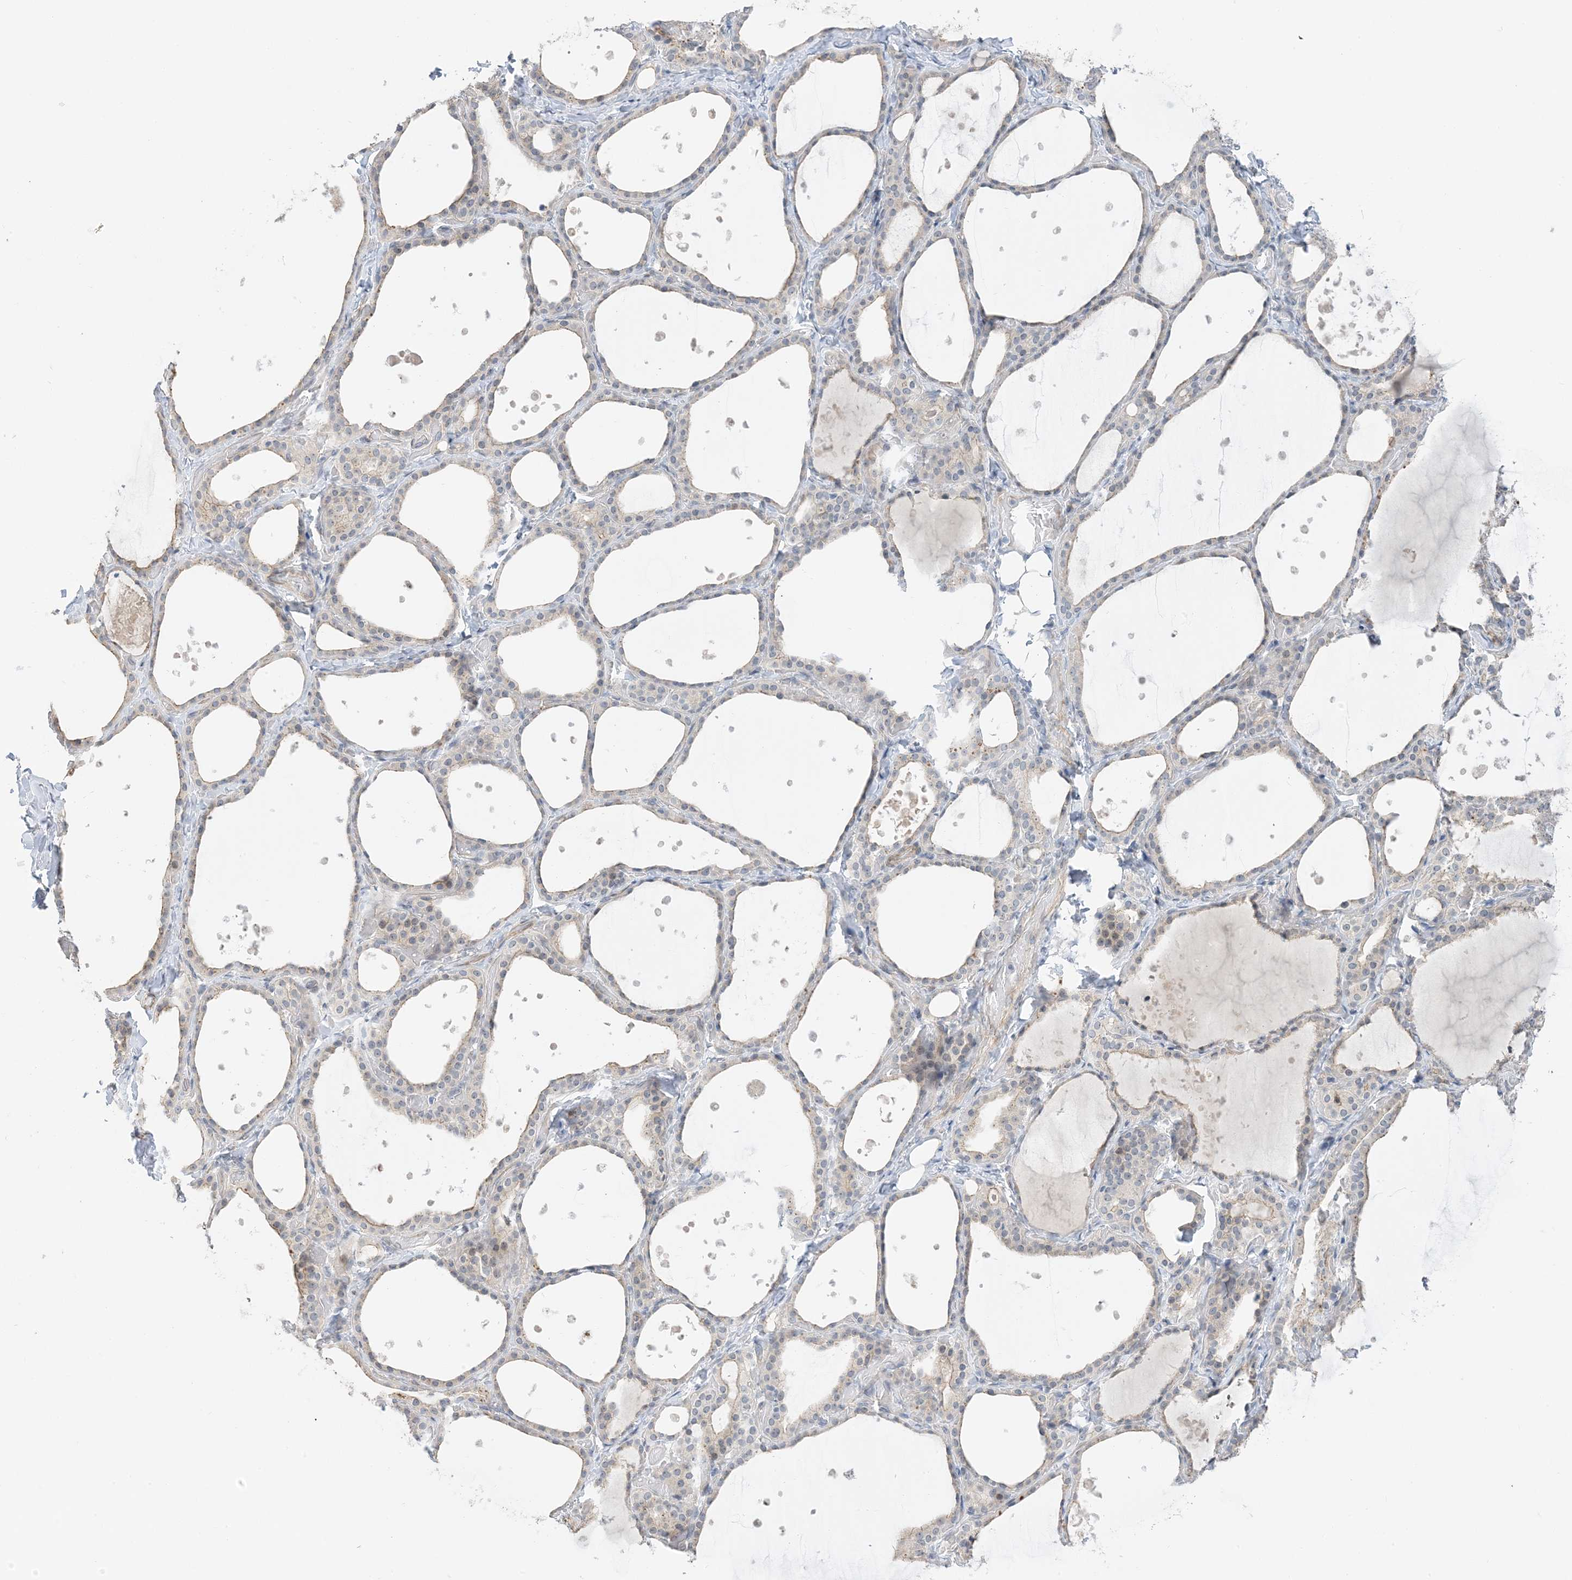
{"staining": {"intensity": "negative", "quantity": "none", "location": "none"}, "tissue": "thyroid gland", "cell_type": "Glandular cells", "image_type": "normal", "snomed": [{"axis": "morphology", "description": "Normal tissue, NOS"}, {"axis": "topography", "description": "Thyroid gland"}], "caption": "The histopathology image reveals no significant positivity in glandular cells of thyroid gland. Nuclei are stained in blue.", "gene": "IL36B", "patient": {"sex": "female", "age": 44}}